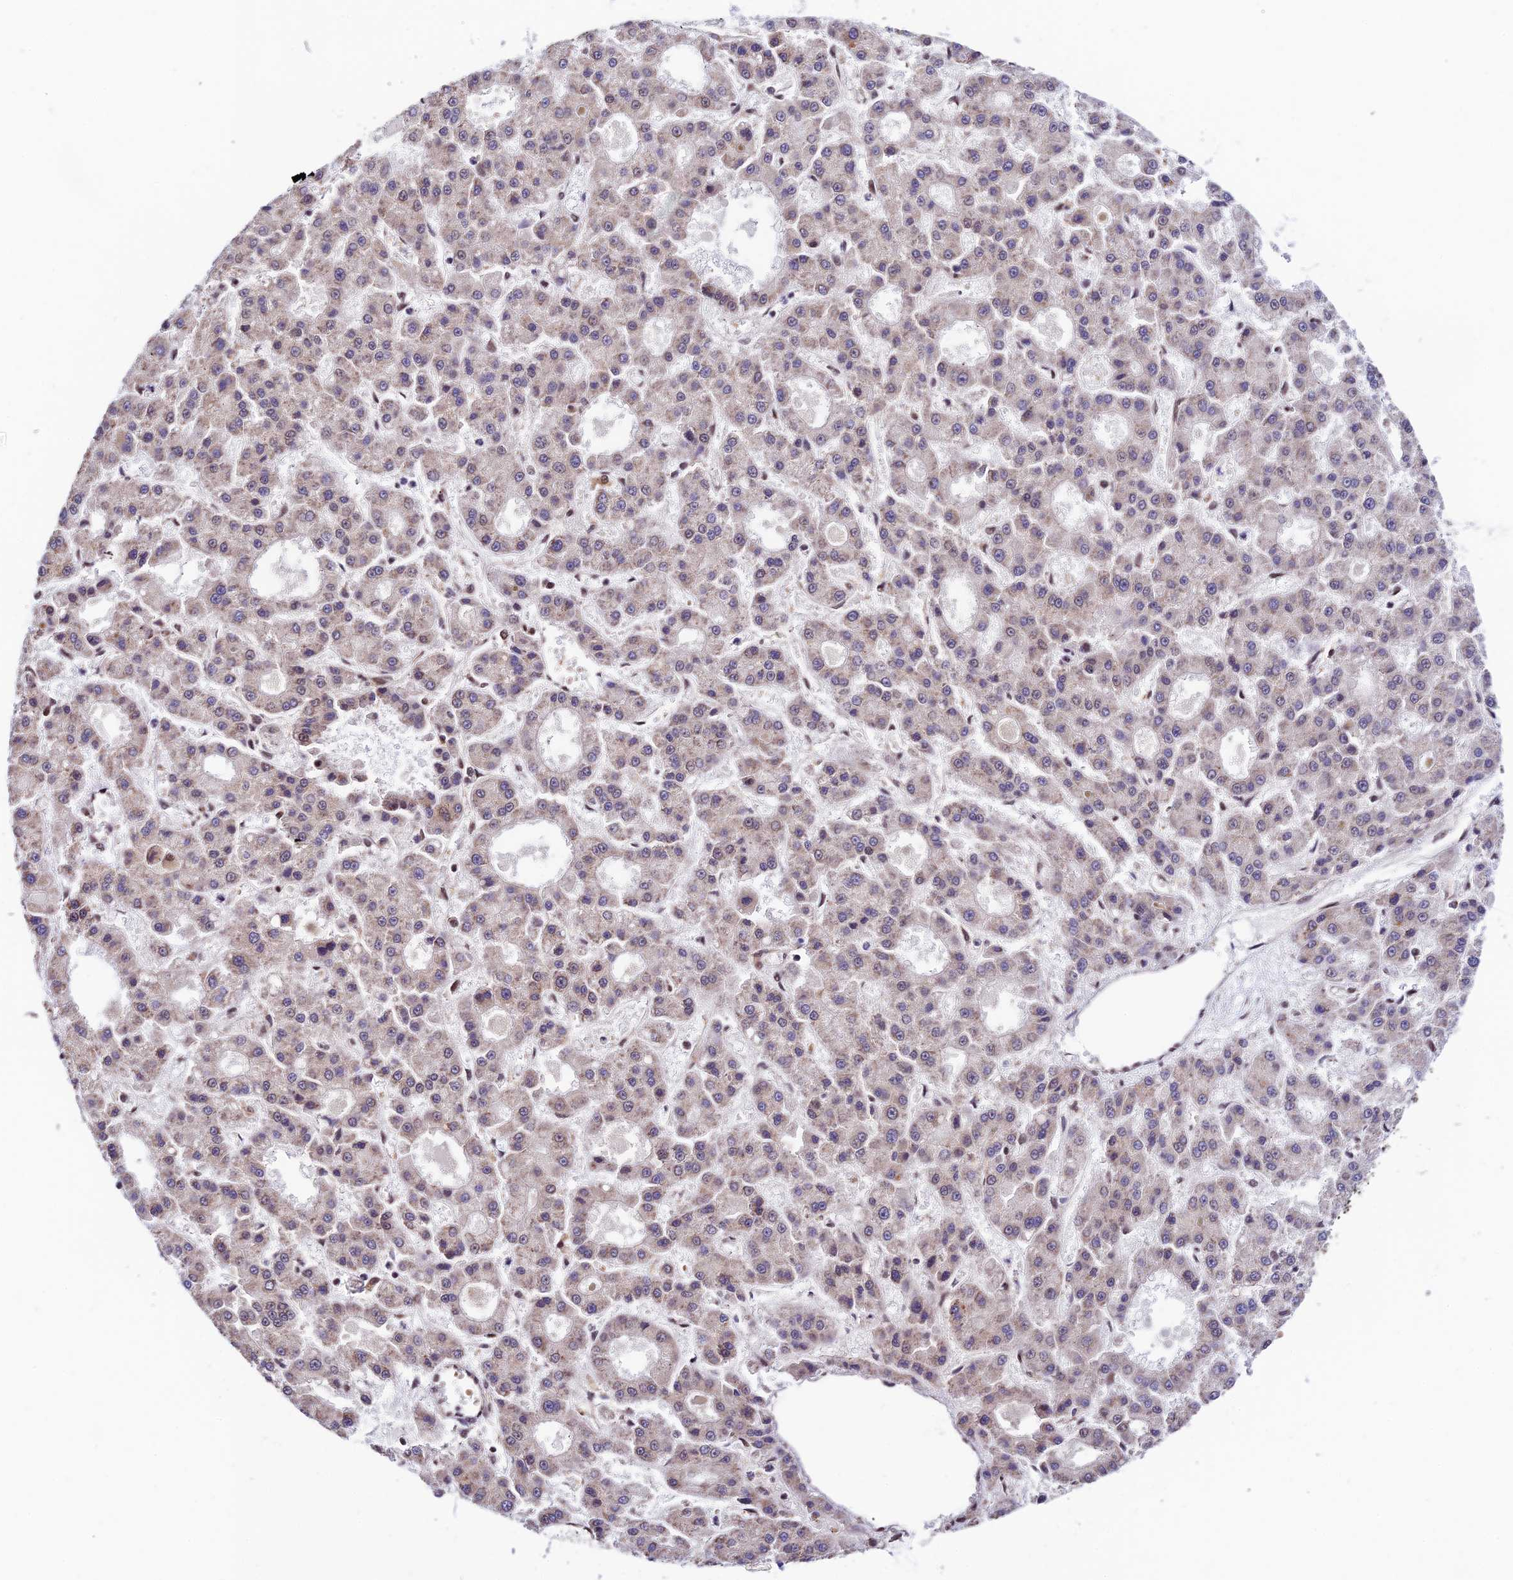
{"staining": {"intensity": "weak", "quantity": "<25%", "location": "nuclear"}, "tissue": "liver cancer", "cell_type": "Tumor cells", "image_type": "cancer", "snomed": [{"axis": "morphology", "description": "Carcinoma, Hepatocellular, NOS"}, {"axis": "topography", "description": "Liver"}], "caption": "Histopathology image shows no significant protein positivity in tumor cells of liver hepatocellular carcinoma.", "gene": "RBM42", "patient": {"sex": "male", "age": 70}}